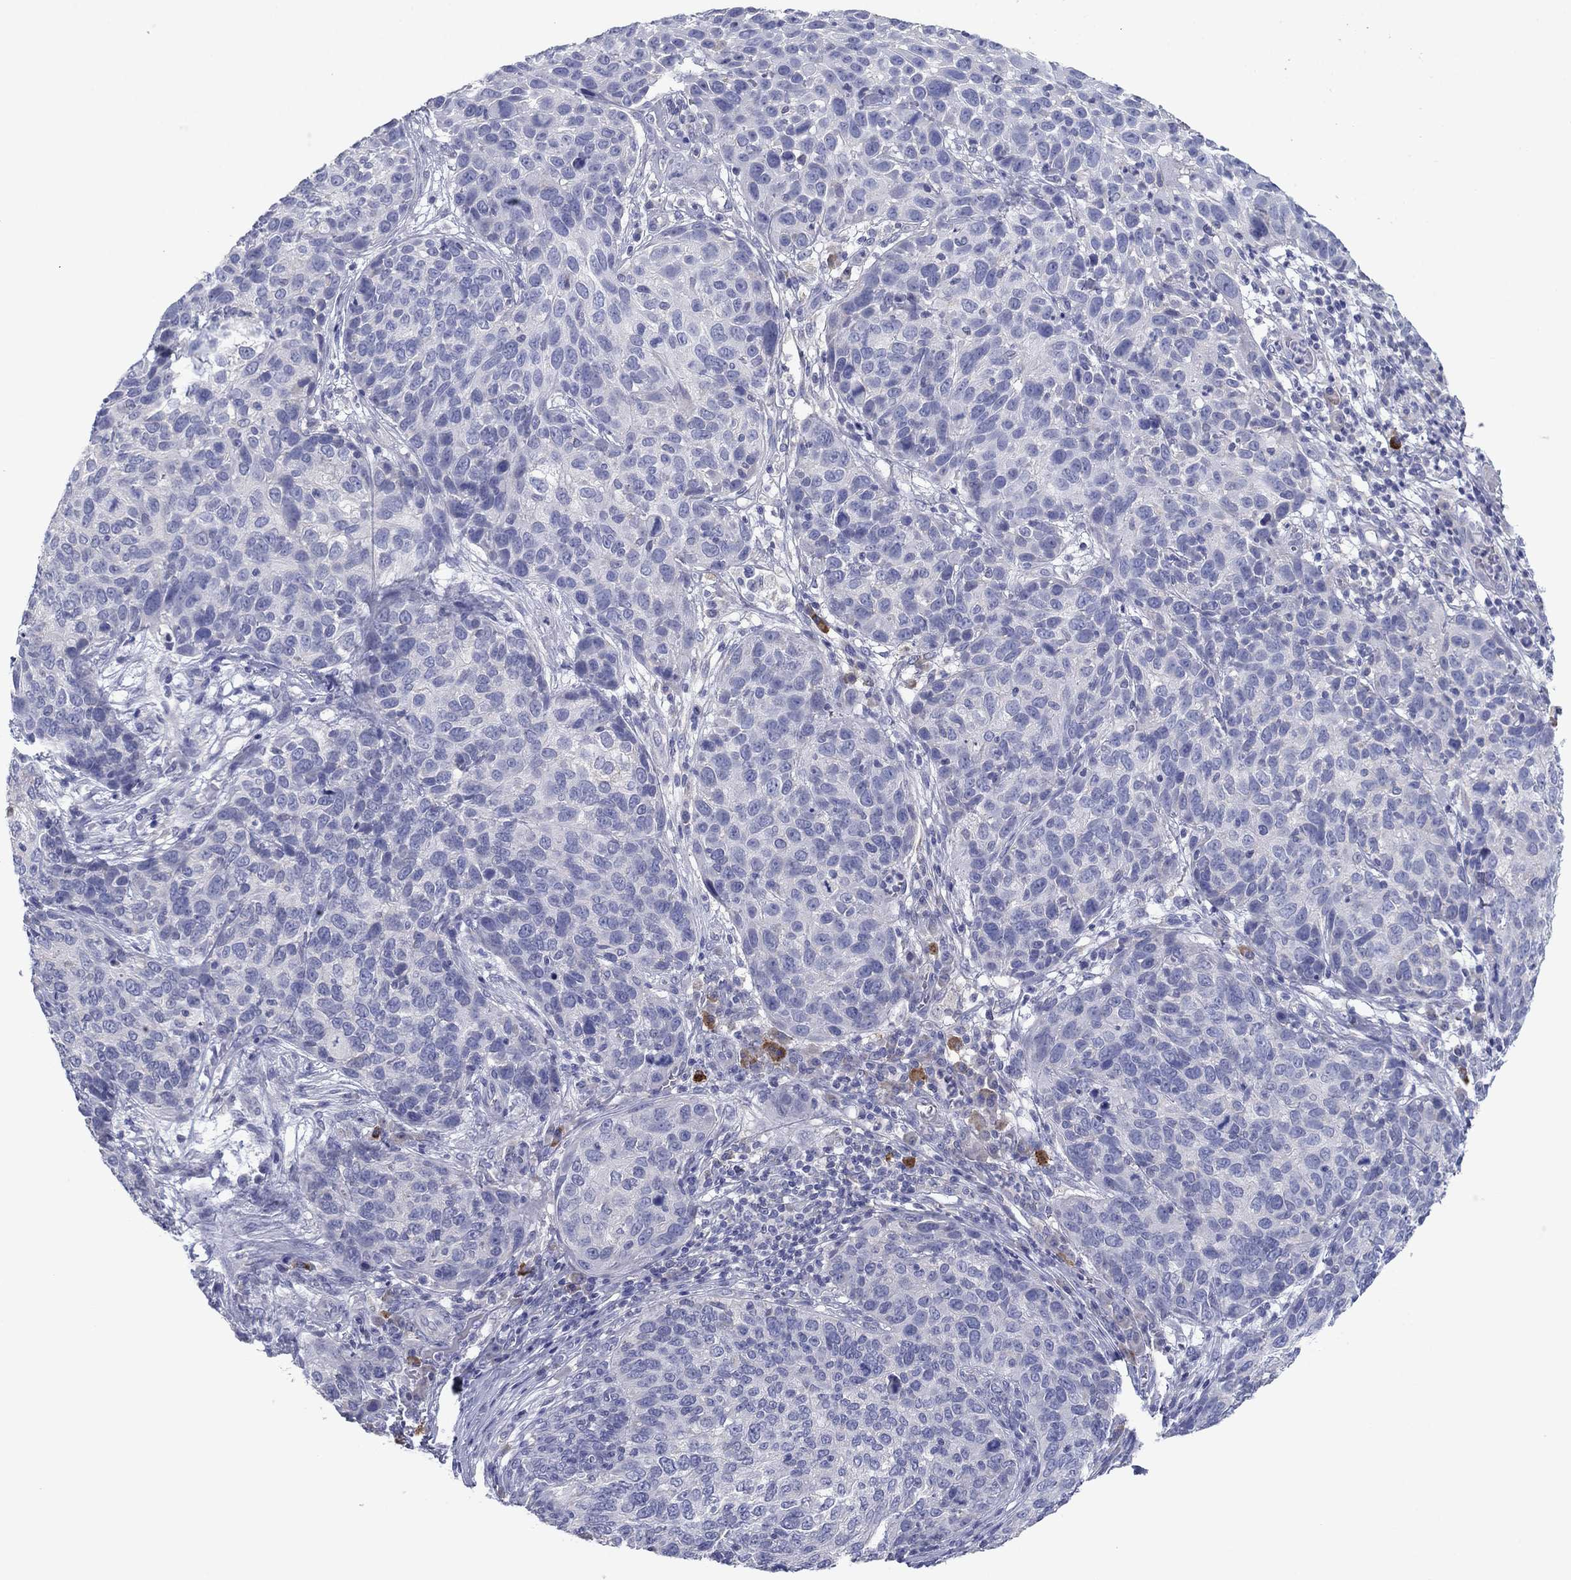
{"staining": {"intensity": "negative", "quantity": "none", "location": "none"}, "tissue": "skin cancer", "cell_type": "Tumor cells", "image_type": "cancer", "snomed": [{"axis": "morphology", "description": "Squamous cell carcinoma, NOS"}, {"axis": "topography", "description": "Skin"}], "caption": "Immunohistochemistry (IHC) histopathology image of neoplastic tissue: squamous cell carcinoma (skin) stained with DAB (3,3'-diaminobenzidine) reveals no significant protein positivity in tumor cells. (DAB IHC, high magnification).", "gene": "GRK7", "patient": {"sex": "male", "age": 92}}